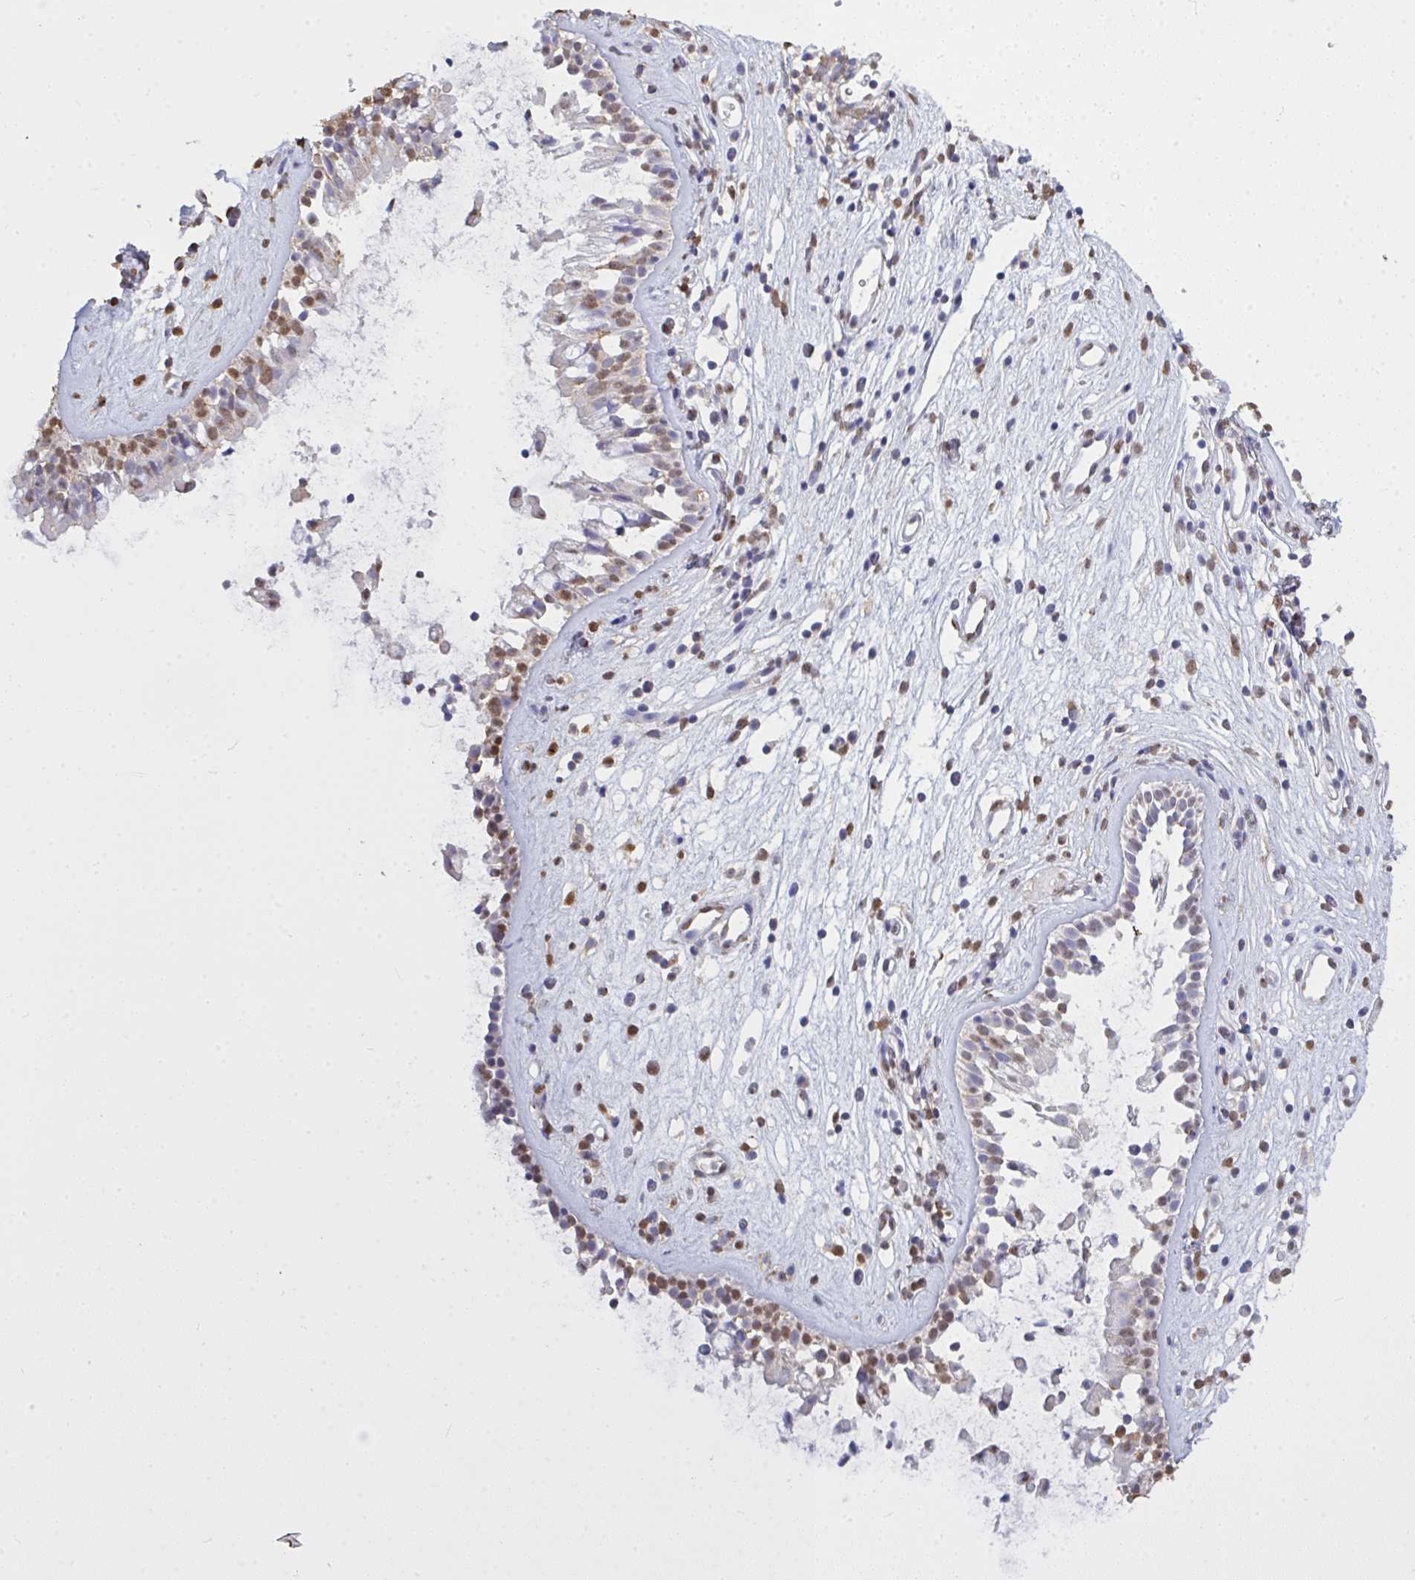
{"staining": {"intensity": "moderate", "quantity": "25%-75%", "location": "nuclear"}, "tissue": "nasopharynx", "cell_type": "Respiratory epithelial cells", "image_type": "normal", "snomed": [{"axis": "morphology", "description": "Normal tissue, NOS"}, {"axis": "topography", "description": "Nasopharynx"}], "caption": "Brown immunohistochemical staining in unremarkable human nasopharynx displays moderate nuclear positivity in approximately 25%-75% of respiratory epithelial cells.", "gene": "SEMA6B", "patient": {"sex": "male", "age": 32}}